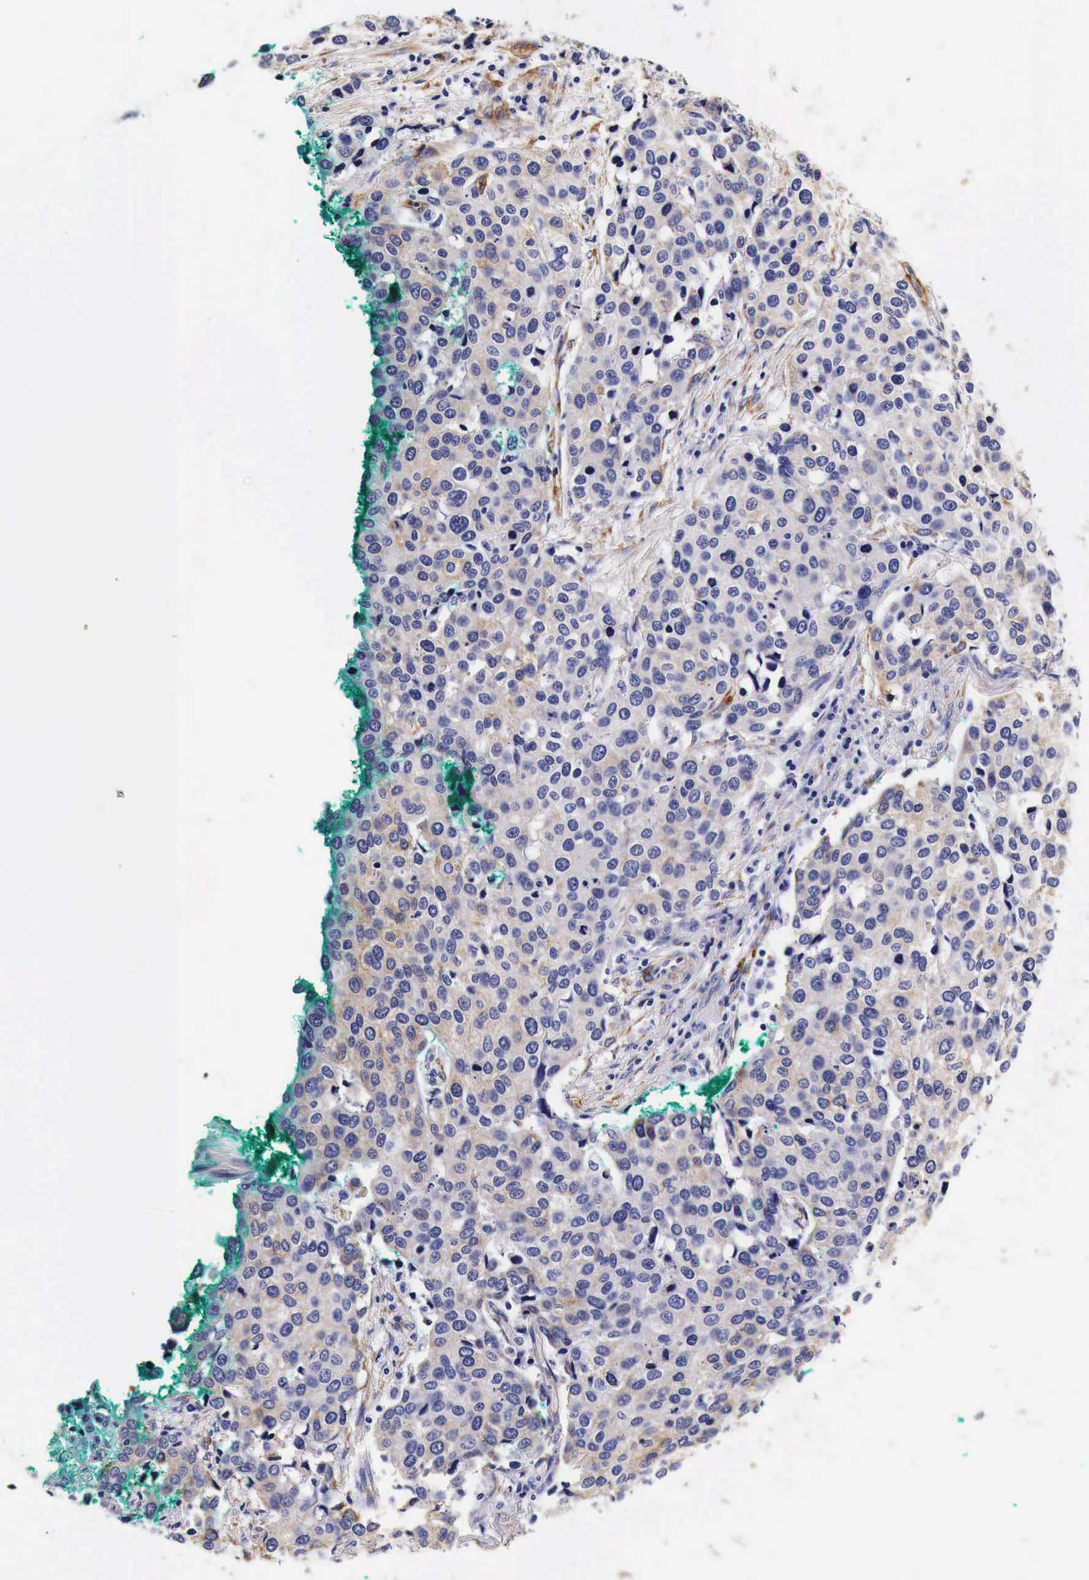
{"staining": {"intensity": "weak", "quantity": "<25%", "location": "cytoplasmic/membranous"}, "tissue": "cervical cancer", "cell_type": "Tumor cells", "image_type": "cancer", "snomed": [{"axis": "morphology", "description": "Squamous cell carcinoma, NOS"}, {"axis": "topography", "description": "Cervix"}], "caption": "IHC image of human cervical cancer (squamous cell carcinoma) stained for a protein (brown), which reveals no positivity in tumor cells.", "gene": "LAMB2", "patient": {"sex": "female", "age": 54}}